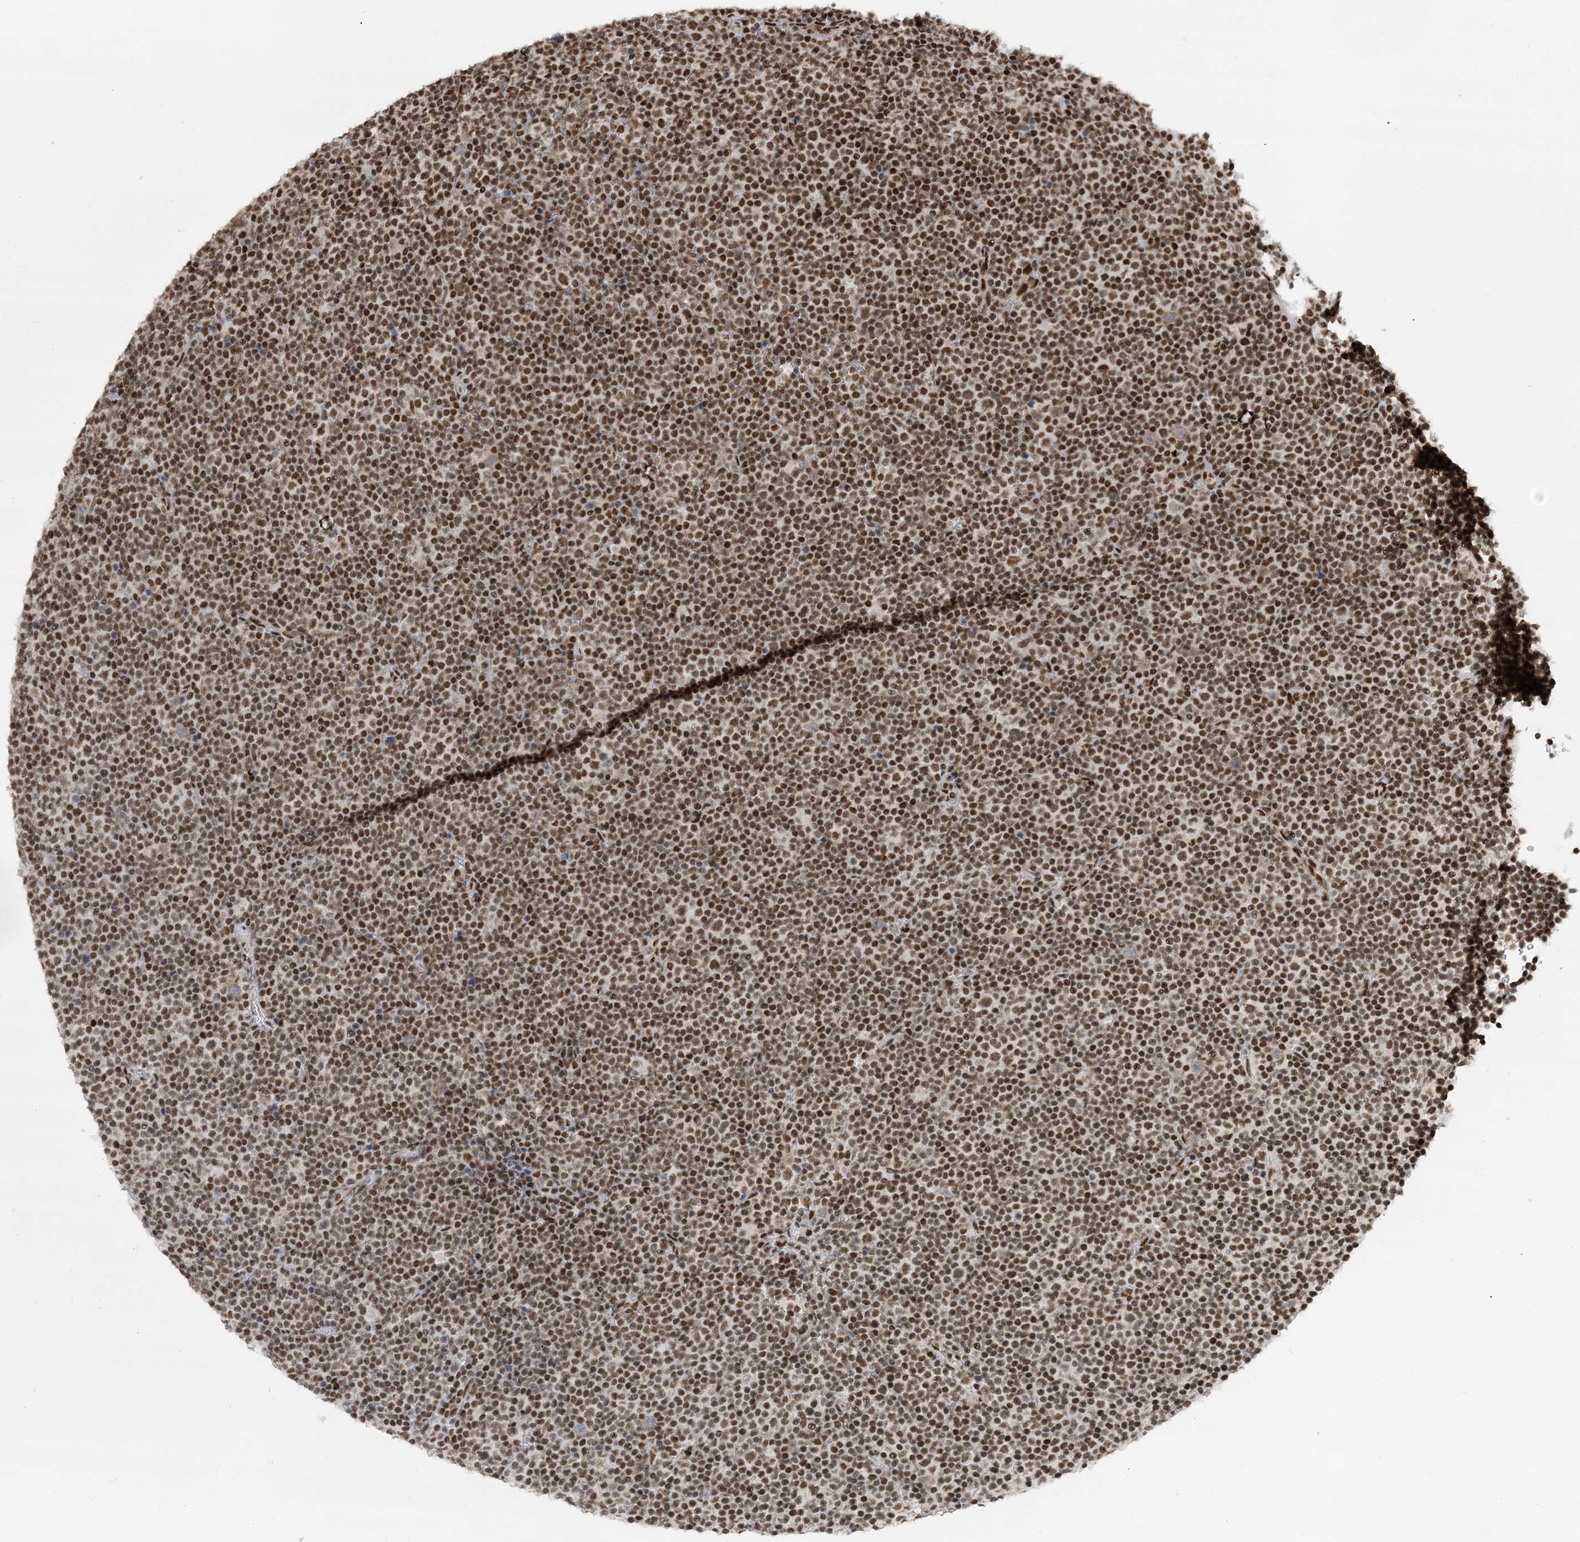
{"staining": {"intensity": "moderate", "quantity": ">75%", "location": "nuclear"}, "tissue": "lymphoma", "cell_type": "Tumor cells", "image_type": "cancer", "snomed": [{"axis": "morphology", "description": "Malignant lymphoma, non-Hodgkin's type, Low grade"}, {"axis": "topography", "description": "Lymph node"}], "caption": "A brown stain shows moderate nuclear positivity of a protein in human lymphoma tumor cells. The protein of interest is stained brown, and the nuclei are stained in blue (DAB (3,3'-diaminobenzidine) IHC with brightfield microscopy, high magnification).", "gene": "SEPHS1", "patient": {"sex": "female", "age": 67}}